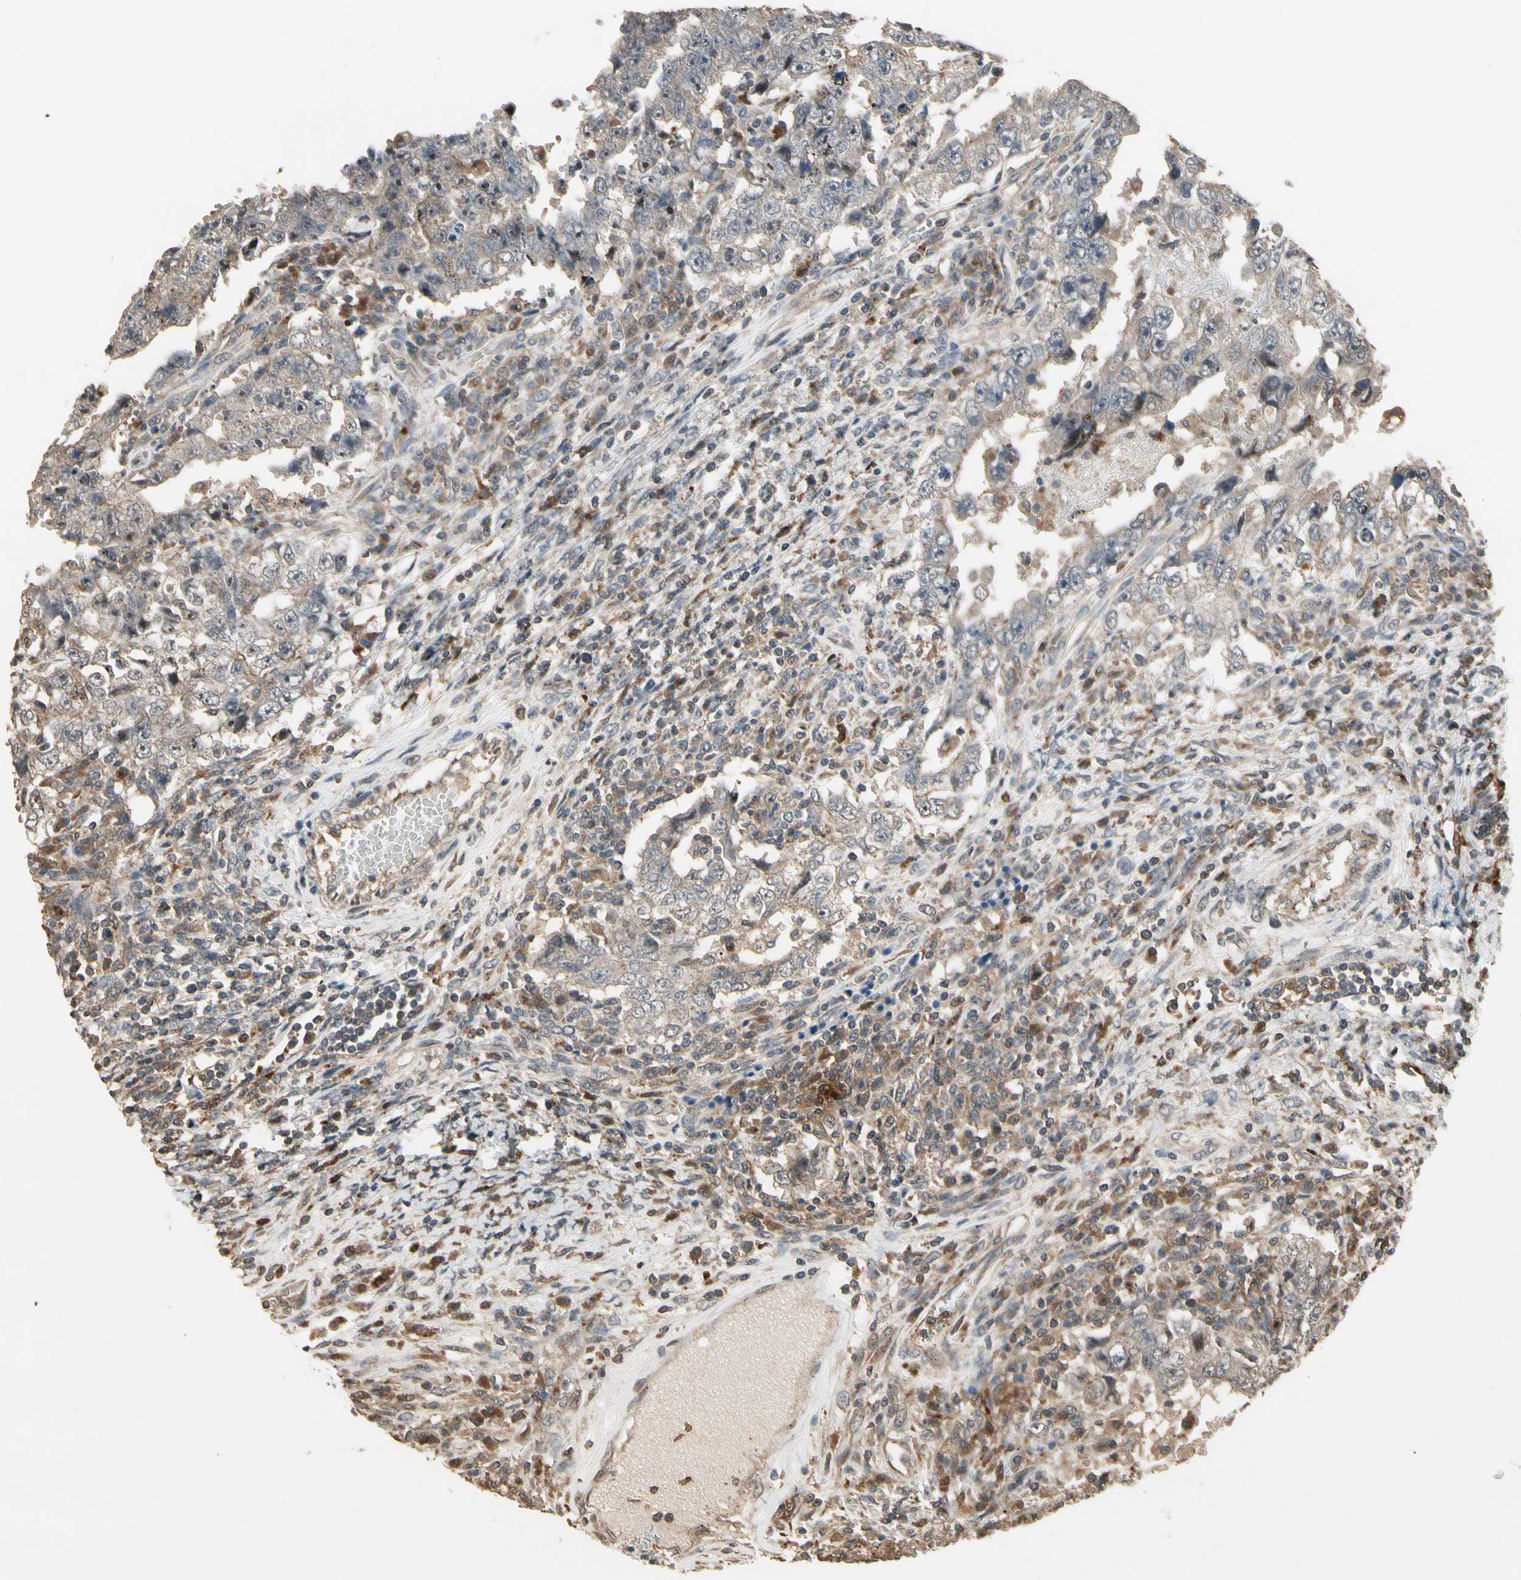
{"staining": {"intensity": "negative", "quantity": "none", "location": "none"}, "tissue": "testis cancer", "cell_type": "Tumor cells", "image_type": "cancer", "snomed": [{"axis": "morphology", "description": "Carcinoma, Embryonal, NOS"}, {"axis": "topography", "description": "Testis"}], "caption": "This image is of testis cancer (embryonal carcinoma) stained with immunohistochemistry (IHC) to label a protein in brown with the nuclei are counter-stained blue. There is no staining in tumor cells. (Brightfield microscopy of DAB immunohistochemistry (IHC) at high magnification).", "gene": "CSF1R", "patient": {"sex": "male", "age": 26}}